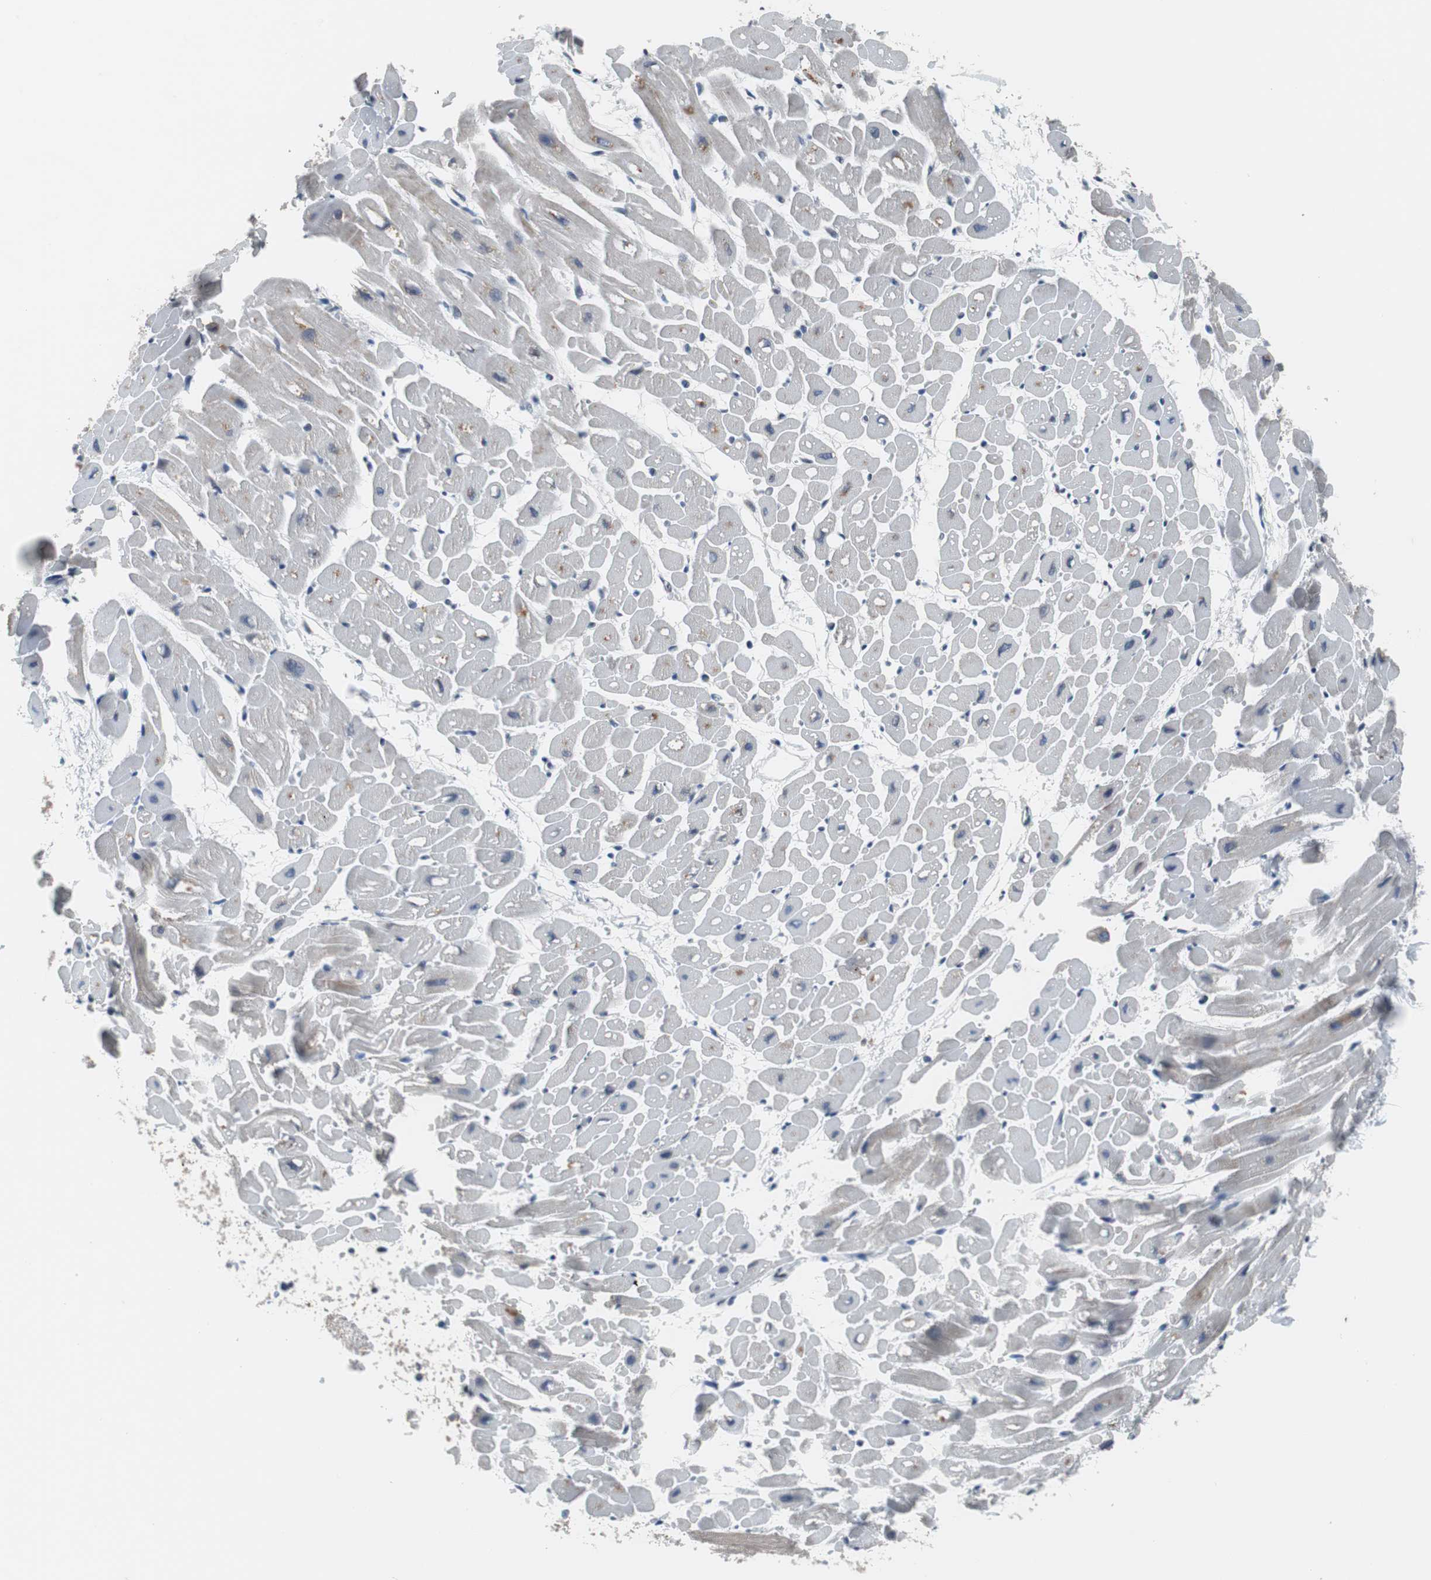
{"staining": {"intensity": "moderate", "quantity": "25%-75%", "location": "cytoplasmic/membranous,nuclear"}, "tissue": "heart muscle", "cell_type": "Cardiomyocytes", "image_type": "normal", "snomed": [{"axis": "morphology", "description": "Normal tissue, NOS"}, {"axis": "topography", "description": "Heart"}], "caption": "The photomicrograph displays immunohistochemical staining of benign heart muscle. There is moderate cytoplasmic/membranous,nuclear staining is appreciated in about 25%-75% of cardiomyocytes.", "gene": "TP63", "patient": {"sex": "male", "age": 45}}